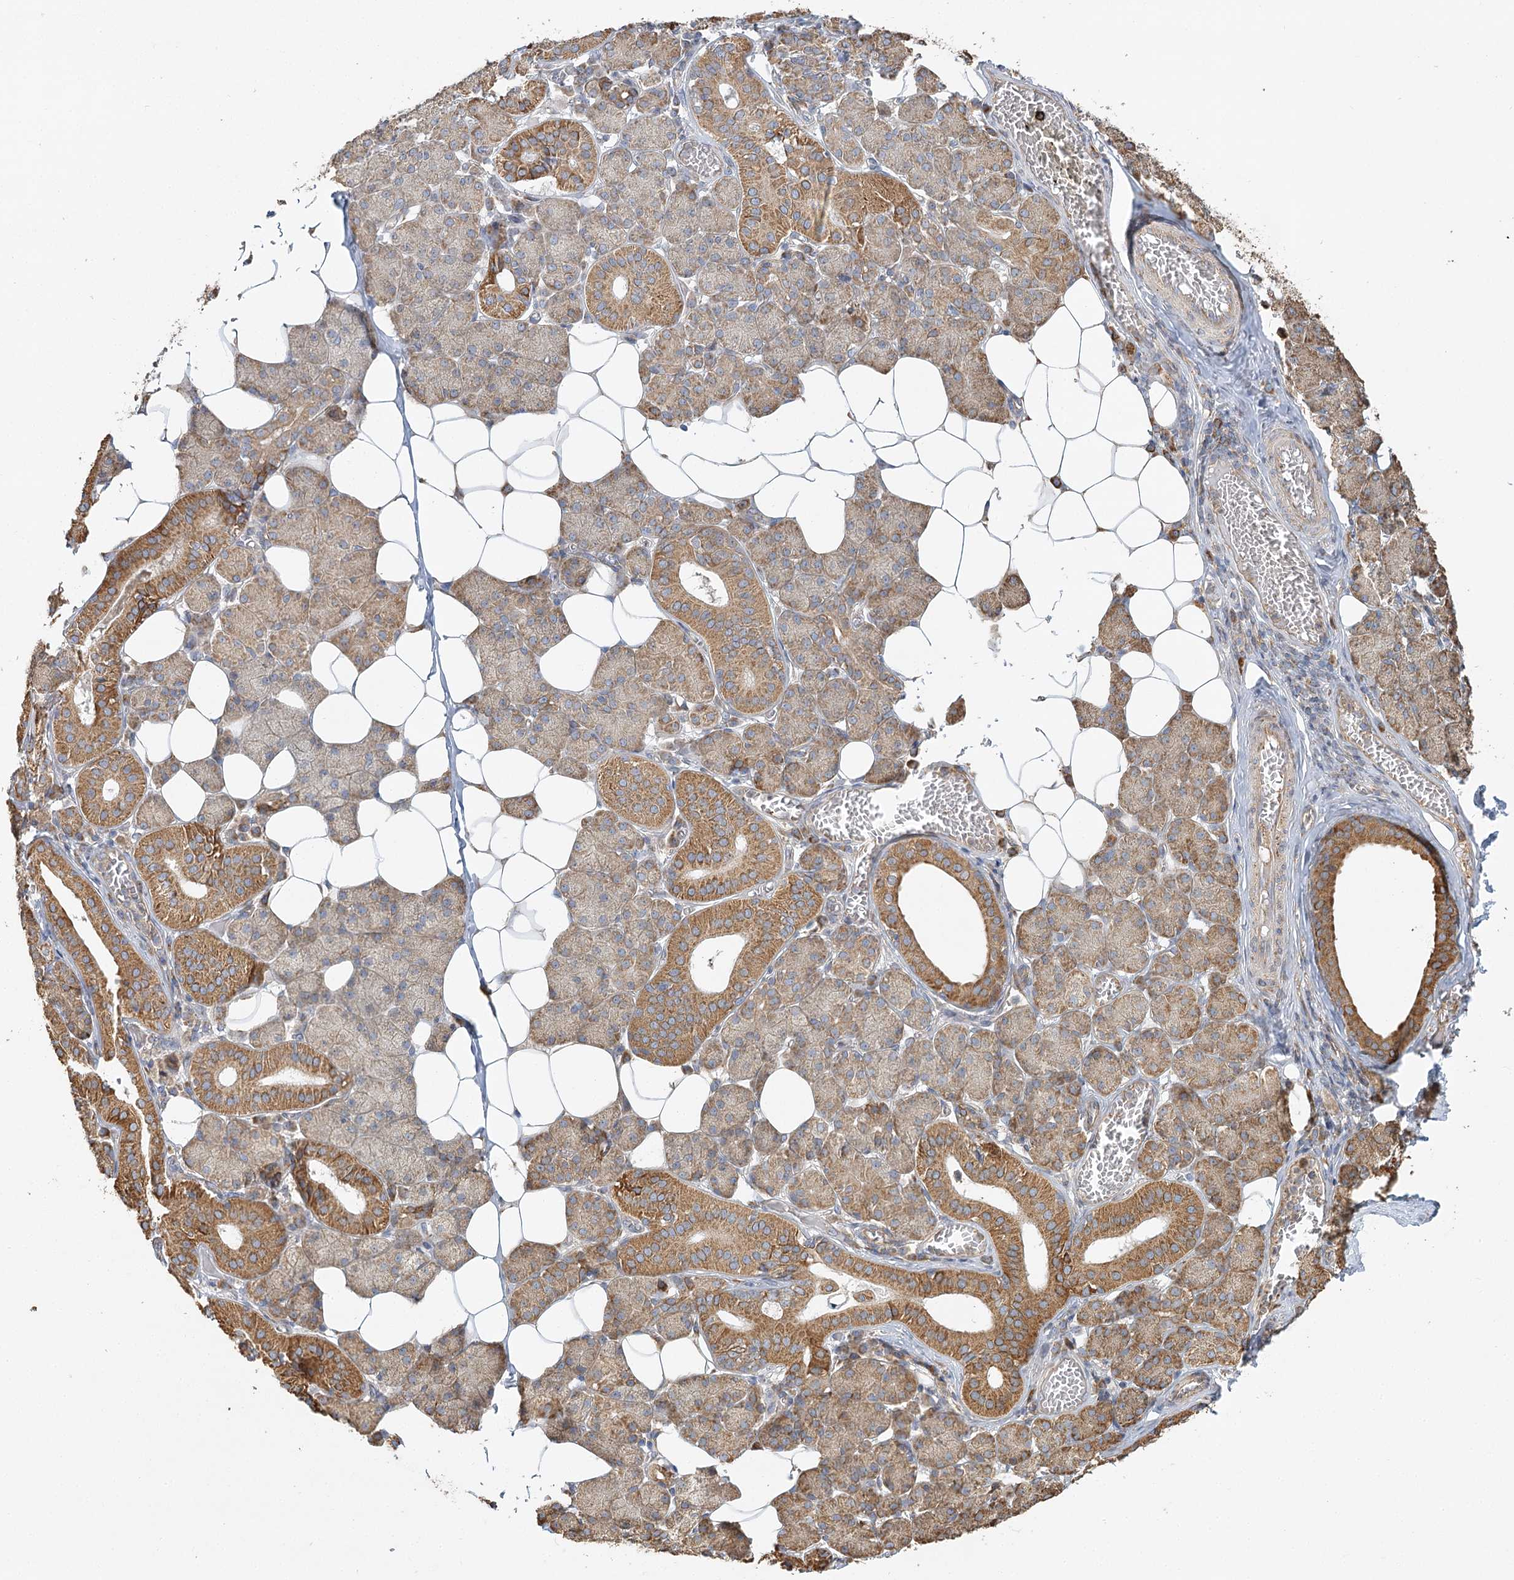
{"staining": {"intensity": "moderate", "quantity": "25%-75%", "location": "cytoplasmic/membranous"}, "tissue": "salivary gland", "cell_type": "Glandular cells", "image_type": "normal", "snomed": [{"axis": "morphology", "description": "Normal tissue, NOS"}, {"axis": "topography", "description": "Salivary gland"}], "caption": "Salivary gland stained with DAB (3,3'-diaminobenzidine) immunohistochemistry (IHC) exhibits medium levels of moderate cytoplasmic/membranous positivity in about 25%-75% of glandular cells. The staining is performed using DAB (3,3'-diaminobenzidine) brown chromogen to label protein expression. The nuclei are counter-stained blue using hematoxylin.", "gene": "ZFYVE16", "patient": {"sex": "female", "age": 33}}